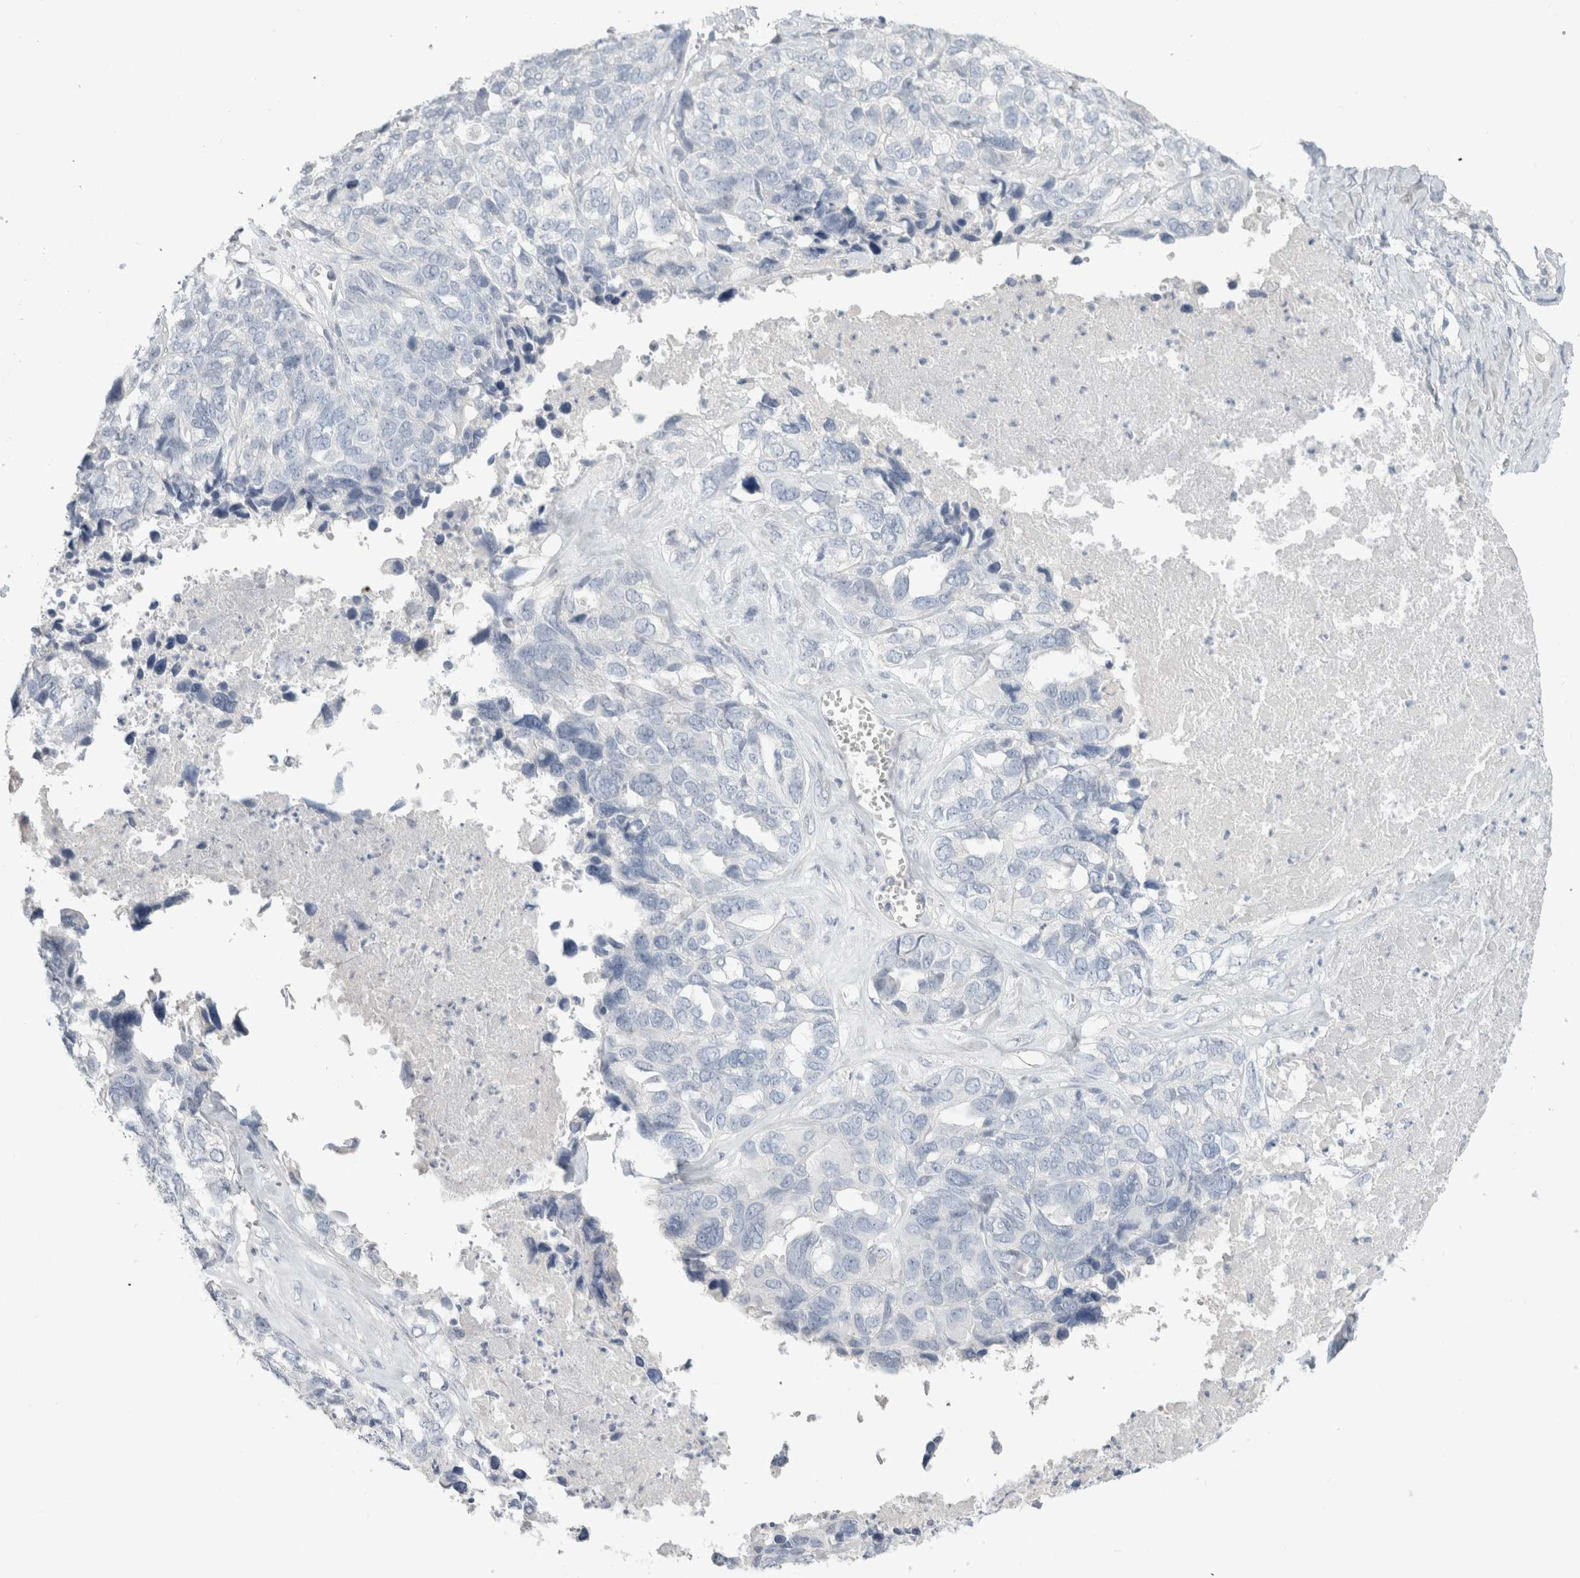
{"staining": {"intensity": "negative", "quantity": "none", "location": "none"}, "tissue": "ovarian cancer", "cell_type": "Tumor cells", "image_type": "cancer", "snomed": [{"axis": "morphology", "description": "Cystadenocarcinoma, serous, NOS"}, {"axis": "topography", "description": "Ovary"}], "caption": "A high-resolution photomicrograph shows immunohistochemistry staining of ovarian cancer, which demonstrates no significant expression in tumor cells.", "gene": "SLC6A1", "patient": {"sex": "female", "age": 79}}